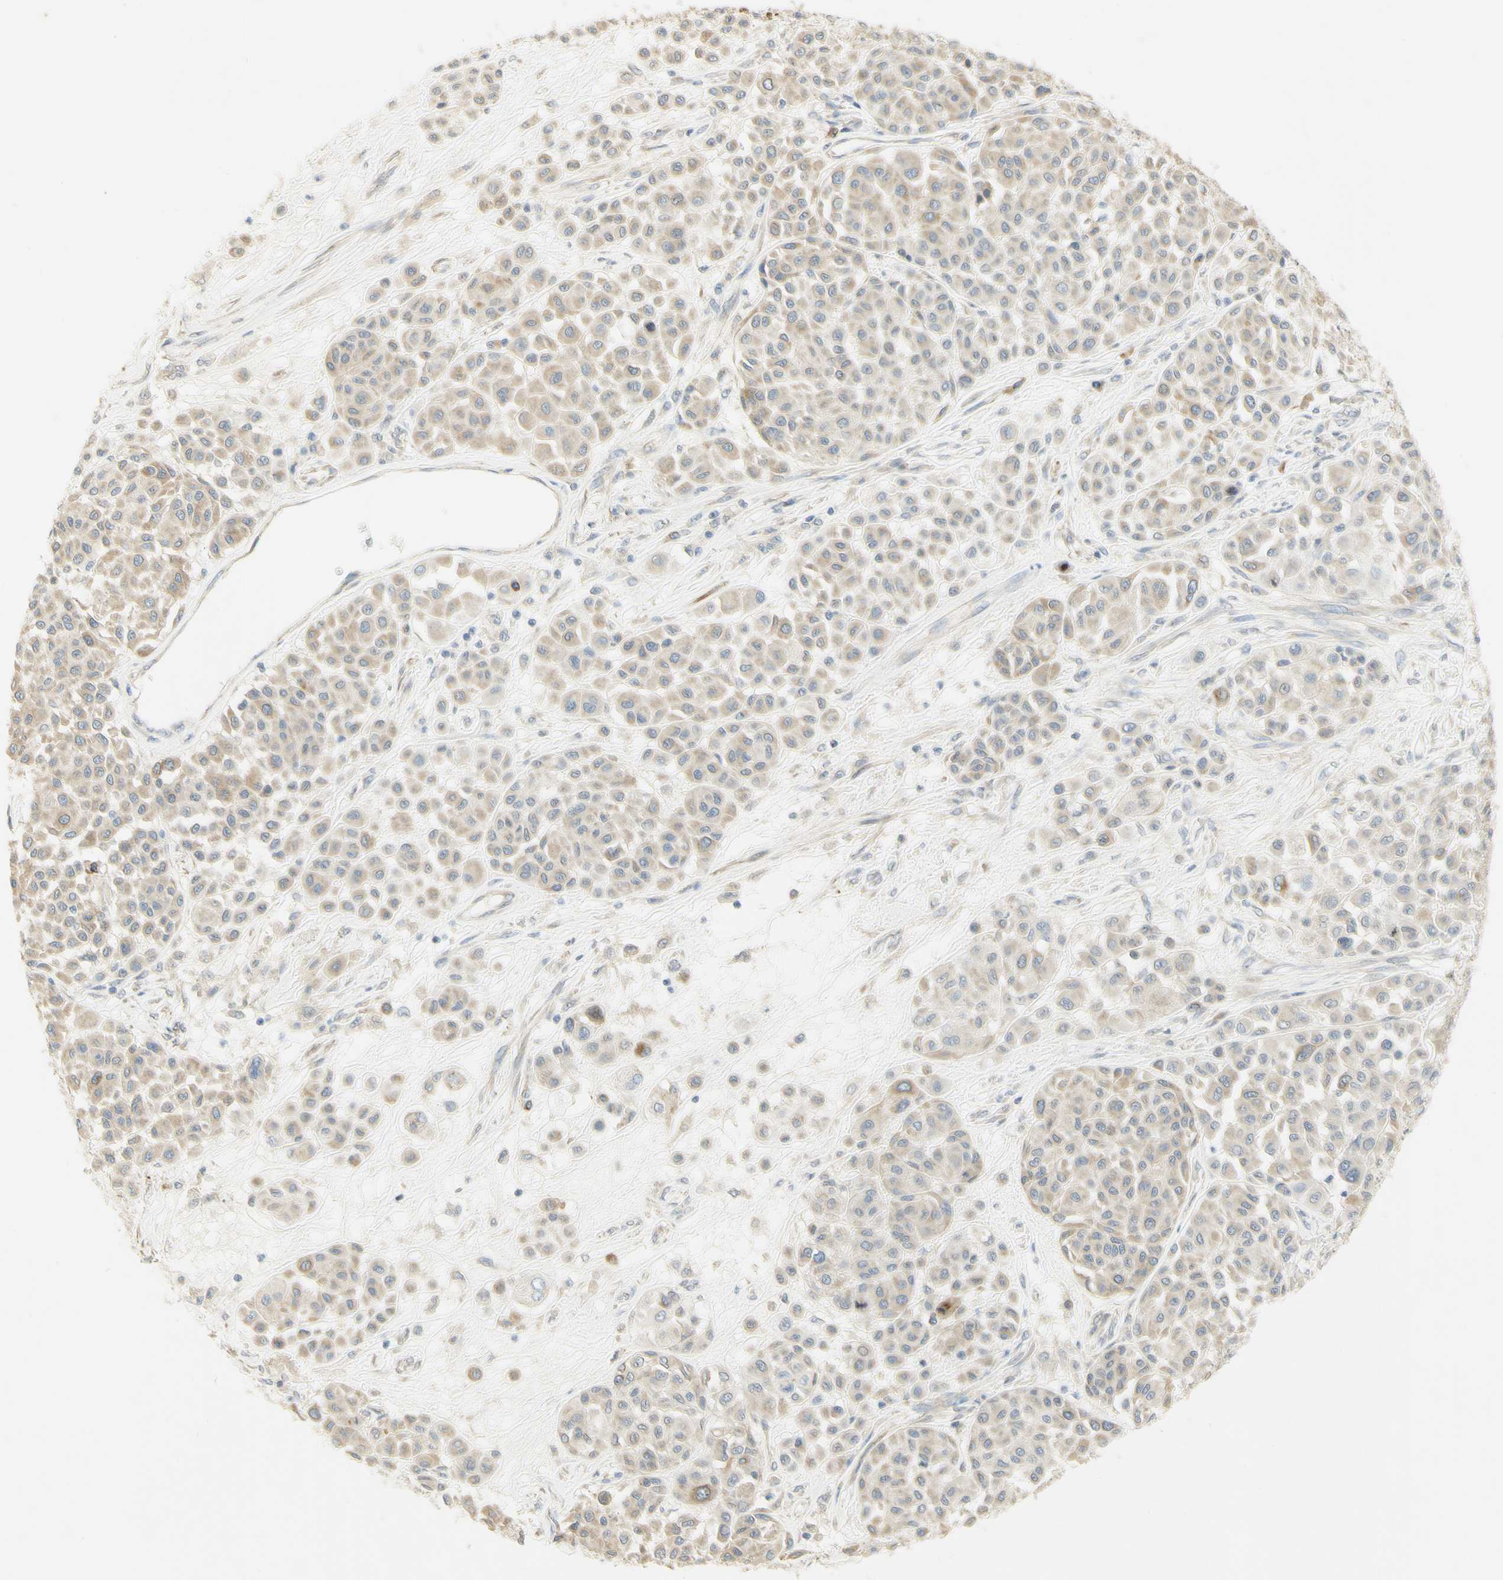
{"staining": {"intensity": "weak", "quantity": ">75%", "location": "cytoplasmic/membranous"}, "tissue": "melanoma", "cell_type": "Tumor cells", "image_type": "cancer", "snomed": [{"axis": "morphology", "description": "Malignant melanoma, Metastatic site"}, {"axis": "topography", "description": "Soft tissue"}], "caption": "Immunohistochemistry (IHC) image of neoplastic tissue: malignant melanoma (metastatic site) stained using immunohistochemistry displays low levels of weak protein expression localized specifically in the cytoplasmic/membranous of tumor cells, appearing as a cytoplasmic/membranous brown color.", "gene": "KIF11", "patient": {"sex": "male", "age": 41}}